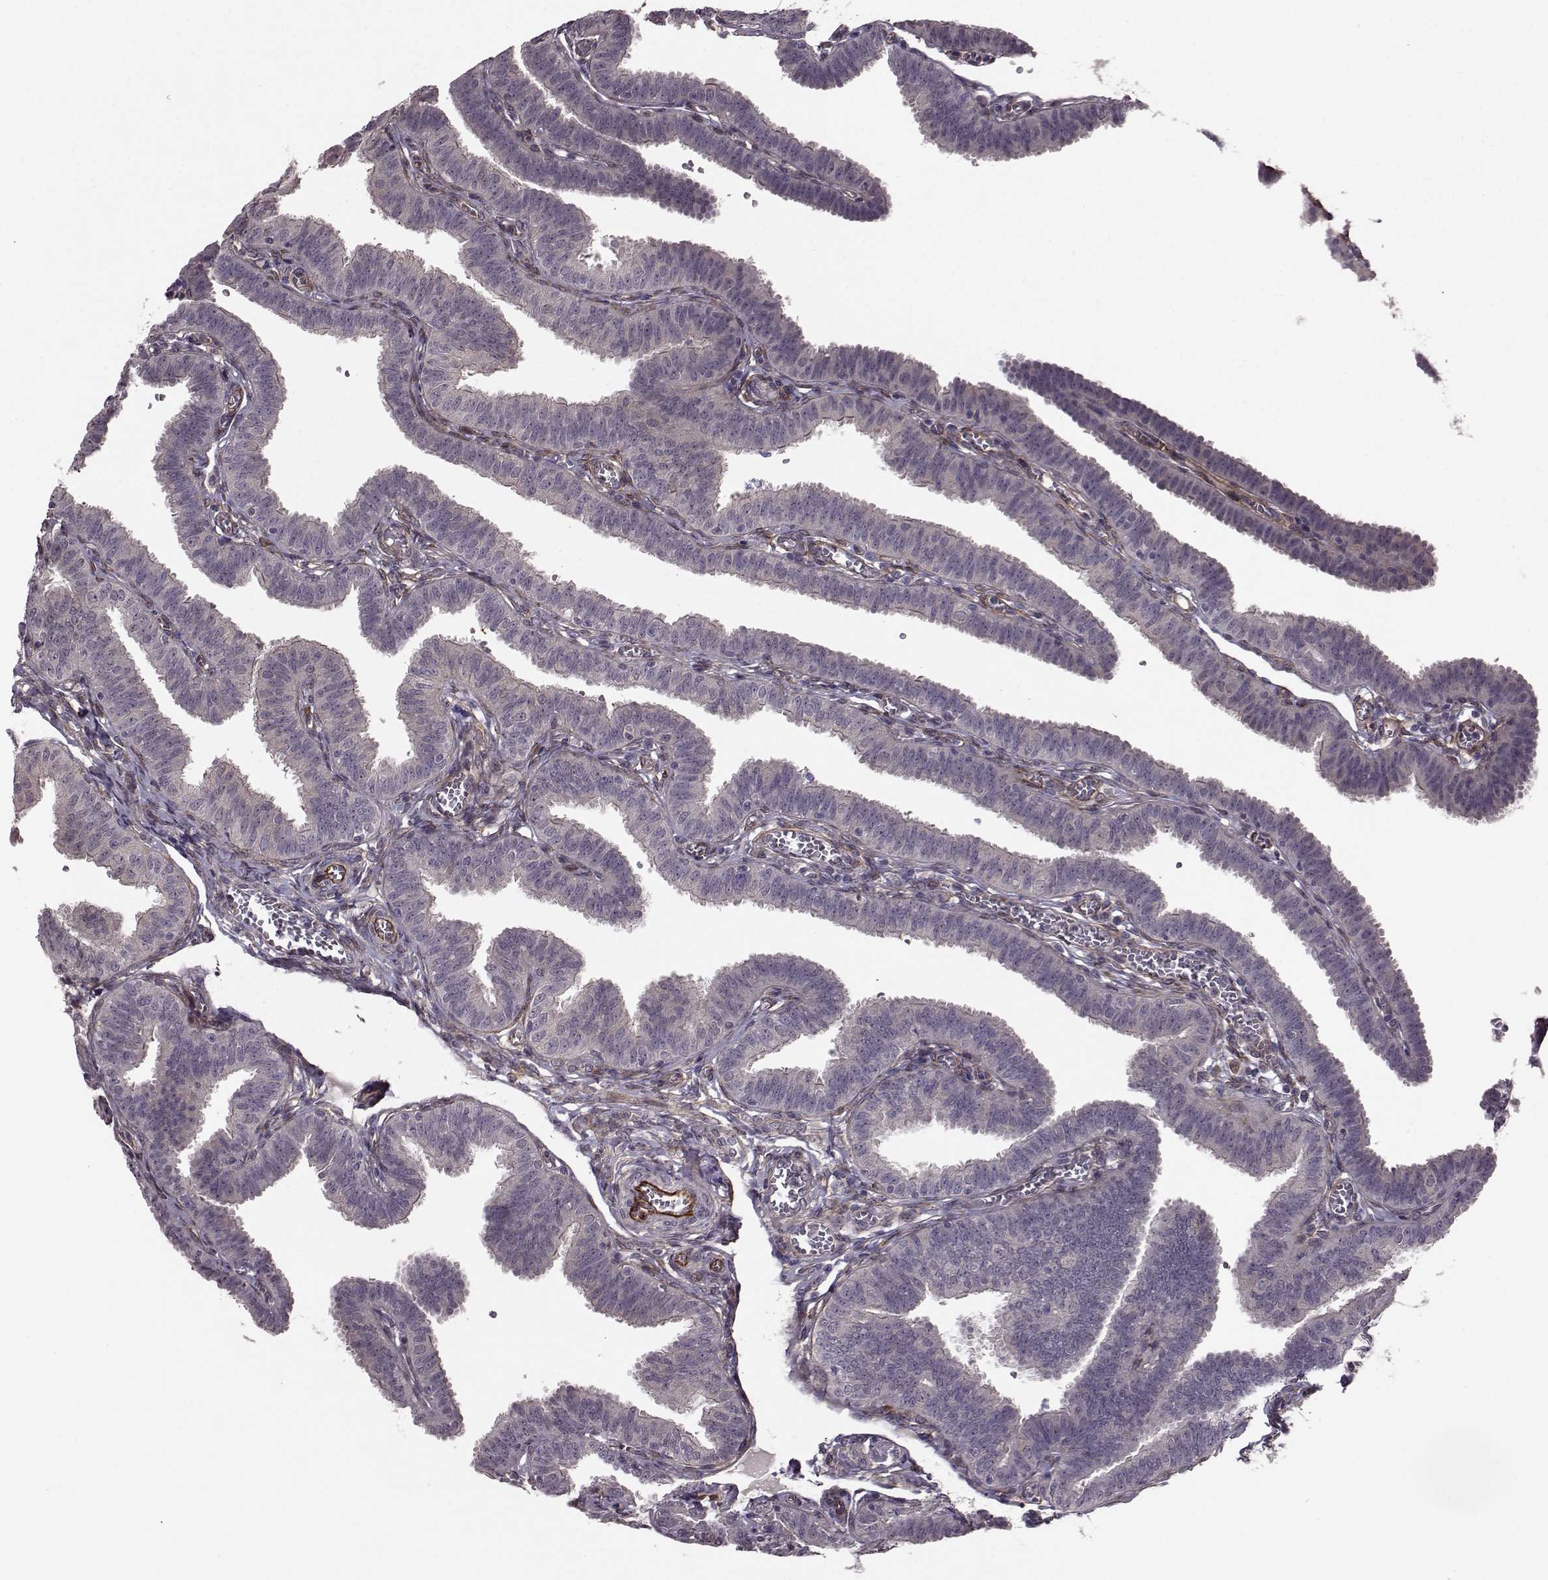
{"staining": {"intensity": "negative", "quantity": "none", "location": "none"}, "tissue": "fallopian tube", "cell_type": "Glandular cells", "image_type": "normal", "snomed": [{"axis": "morphology", "description": "Normal tissue, NOS"}, {"axis": "topography", "description": "Fallopian tube"}], "caption": "This histopathology image is of benign fallopian tube stained with immunohistochemistry (IHC) to label a protein in brown with the nuclei are counter-stained blue. There is no positivity in glandular cells. (DAB (3,3'-diaminobenzidine) immunohistochemistry visualized using brightfield microscopy, high magnification).", "gene": "SYNPO", "patient": {"sex": "female", "age": 25}}